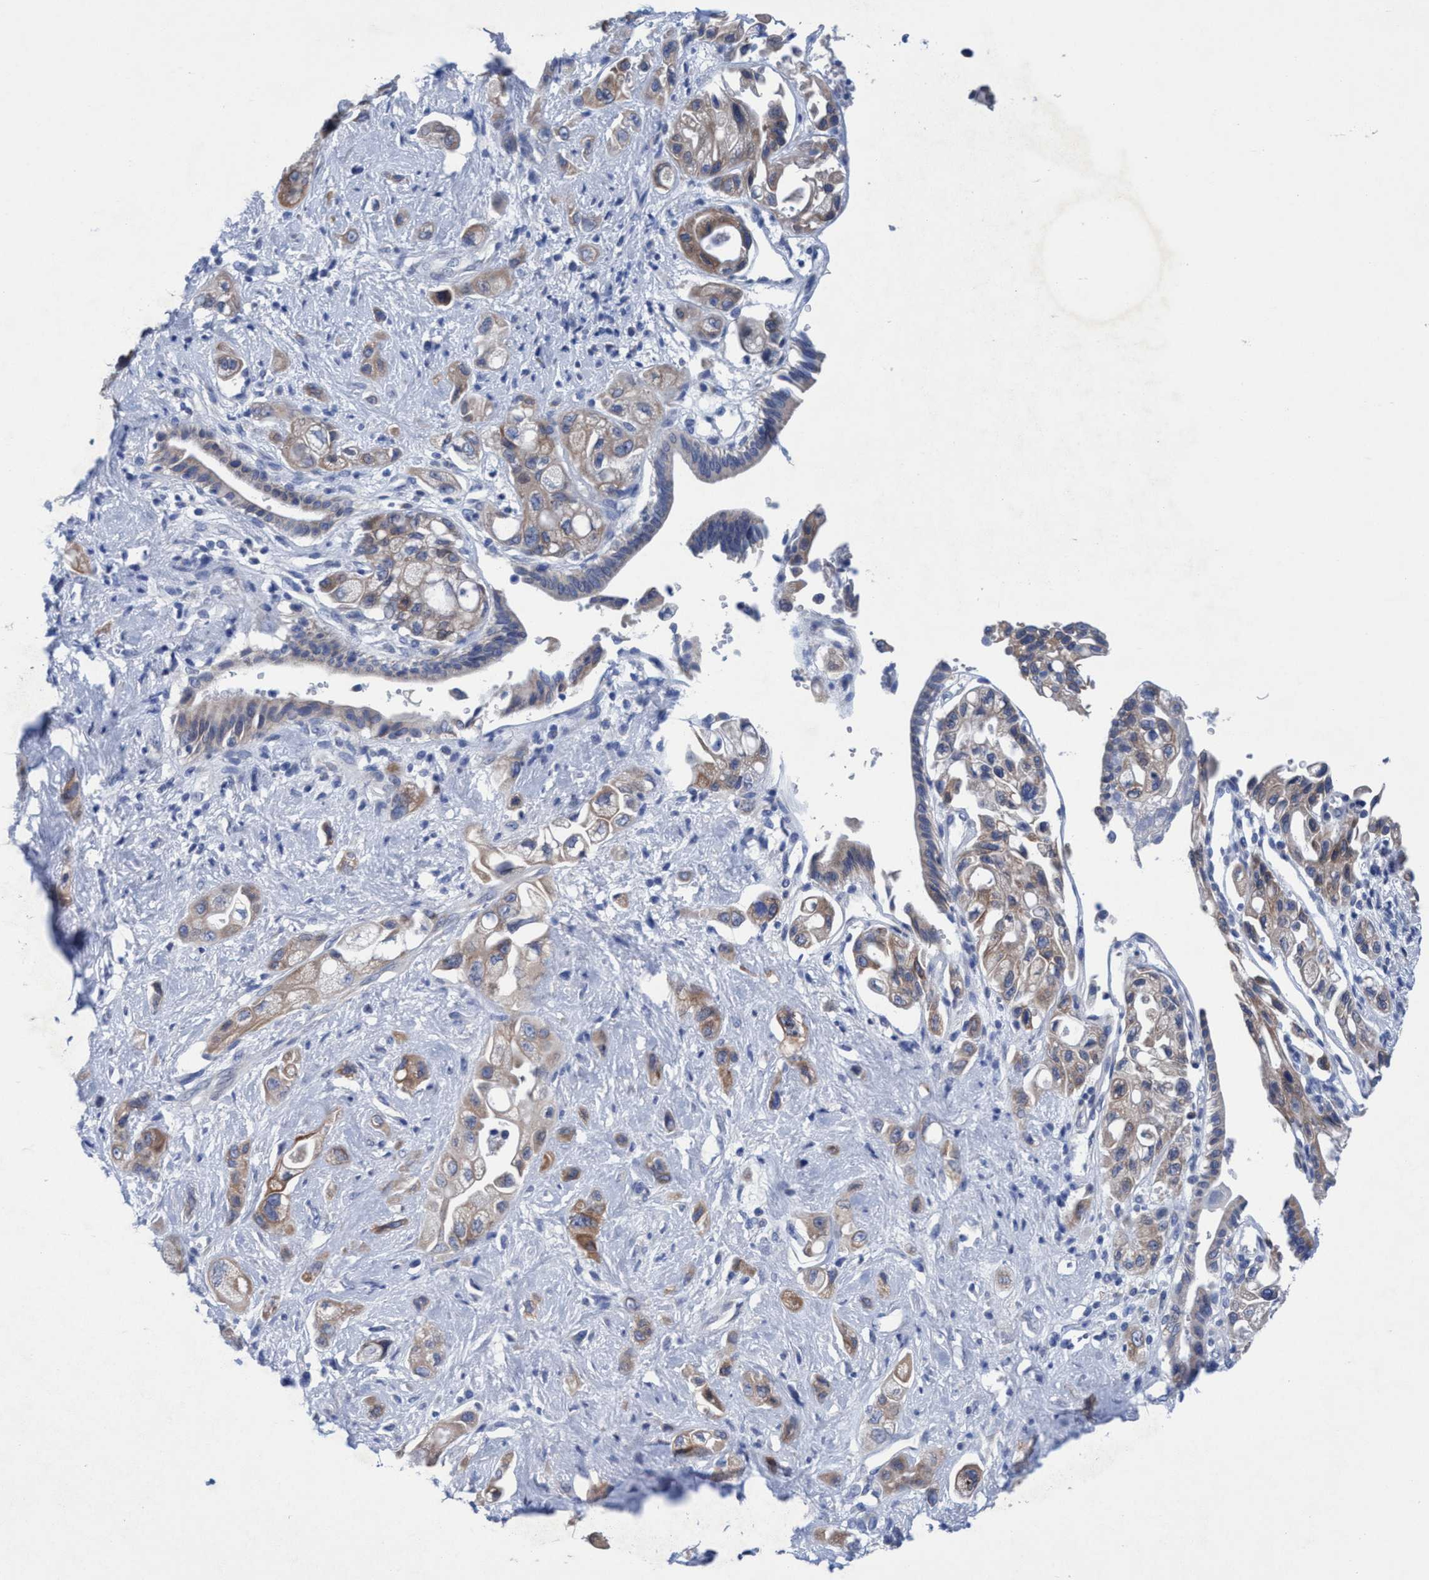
{"staining": {"intensity": "weak", "quantity": ">75%", "location": "cytoplasmic/membranous"}, "tissue": "pancreatic cancer", "cell_type": "Tumor cells", "image_type": "cancer", "snomed": [{"axis": "morphology", "description": "Adenocarcinoma, NOS"}, {"axis": "topography", "description": "Pancreas"}], "caption": "Pancreatic cancer was stained to show a protein in brown. There is low levels of weak cytoplasmic/membranous expression in about >75% of tumor cells.", "gene": "RSAD1", "patient": {"sex": "female", "age": 66}}